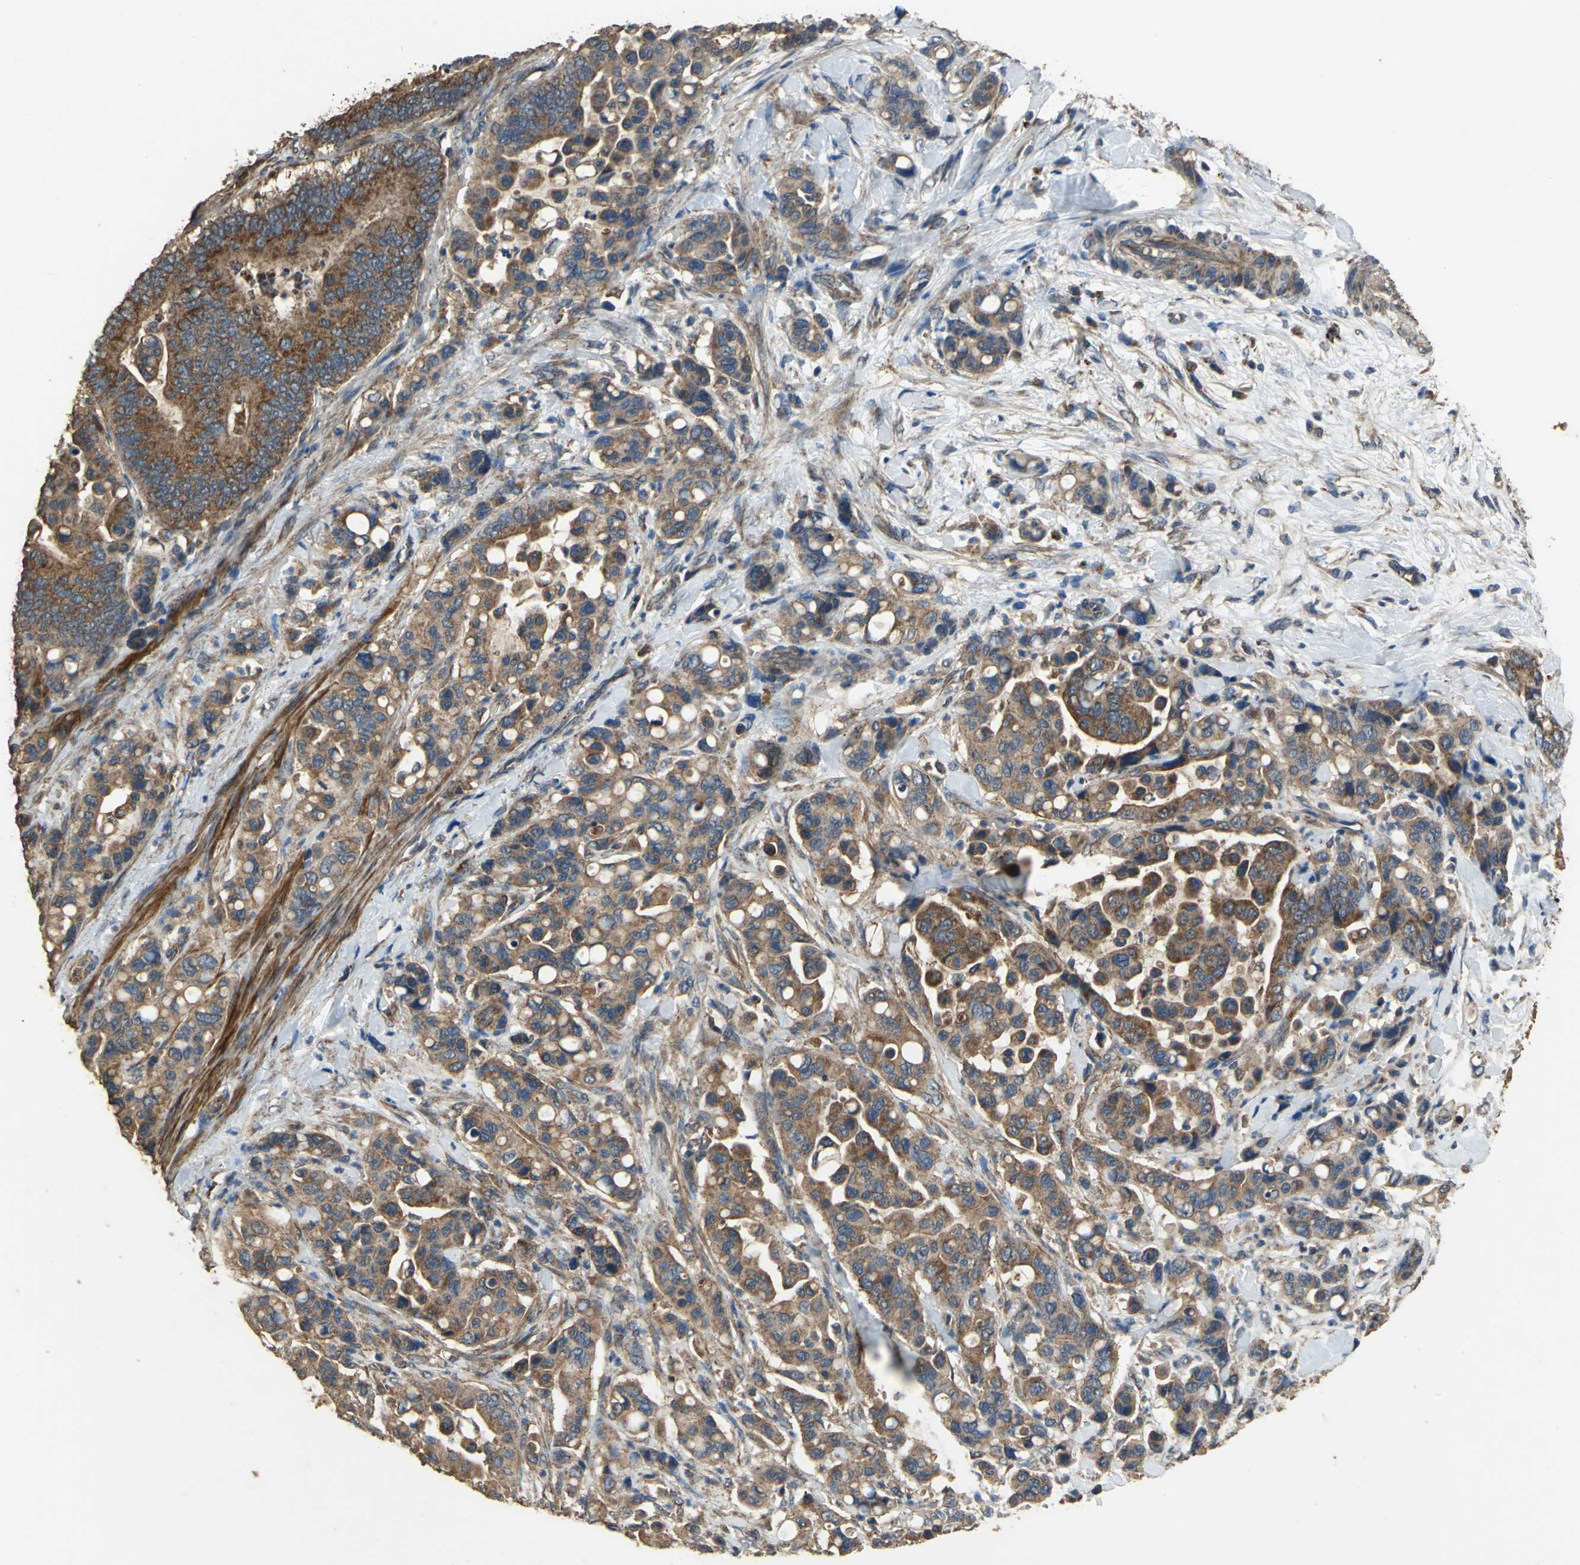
{"staining": {"intensity": "strong", "quantity": ">75%", "location": "cytoplasmic/membranous"}, "tissue": "colorectal cancer", "cell_type": "Tumor cells", "image_type": "cancer", "snomed": [{"axis": "morphology", "description": "Normal tissue, NOS"}, {"axis": "morphology", "description": "Adenocarcinoma, NOS"}, {"axis": "topography", "description": "Colon"}], "caption": "Colorectal cancer (adenocarcinoma) stained with a protein marker displays strong staining in tumor cells.", "gene": "POLRMT", "patient": {"sex": "male", "age": 82}}